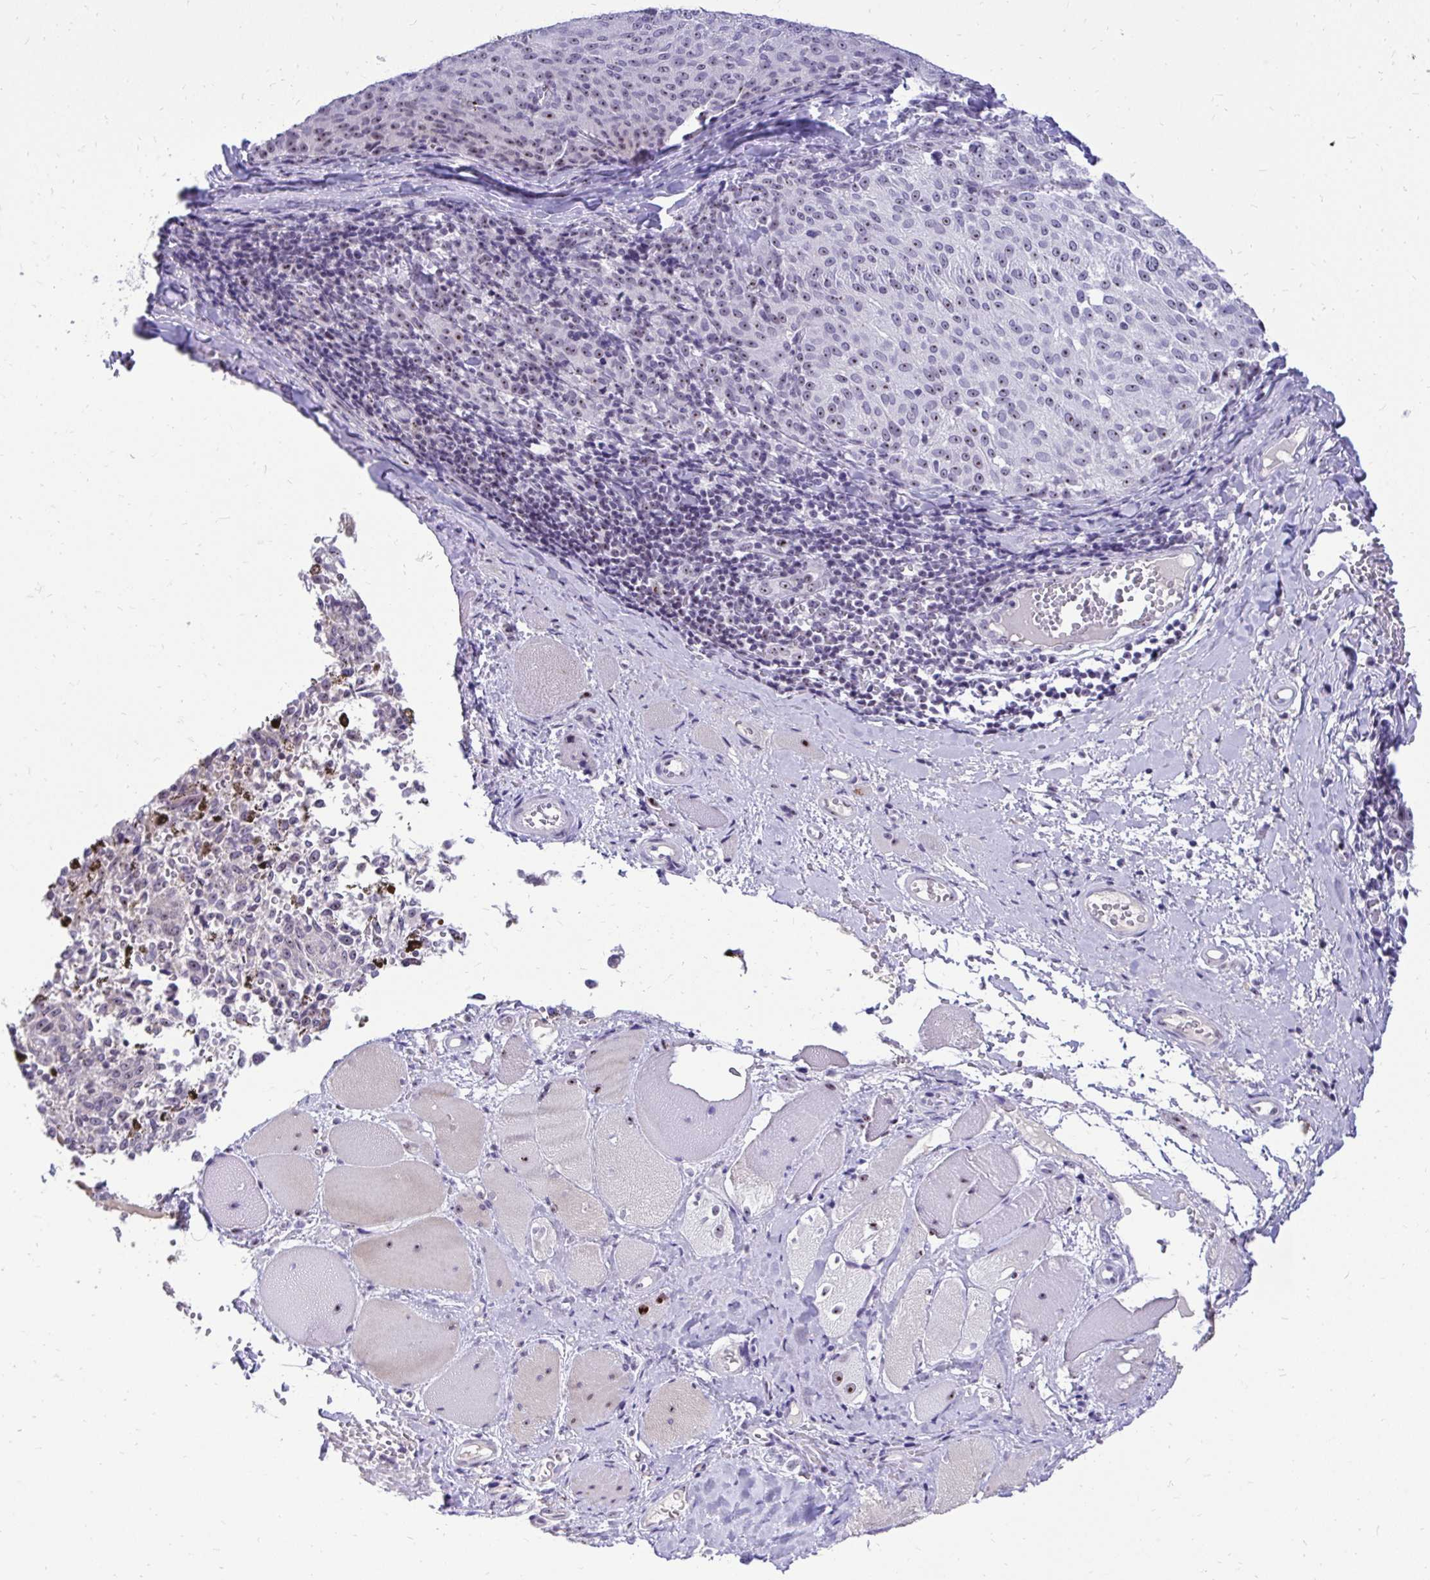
{"staining": {"intensity": "weak", "quantity": "<25%", "location": "cytoplasmic/membranous,nuclear"}, "tissue": "melanoma", "cell_type": "Tumor cells", "image_type": "cancer", "snomed": [{"axis": "morphology", "description": "Malignant melanoma, NOS"}, {"axis": "topography", "description": "Skin"}], "caption": "The histopathology image exhibits no significant expression in tumor cells of malignant melanoma.", "gene": "NIFK", "patient": {"sex": "female", "age": 72}}